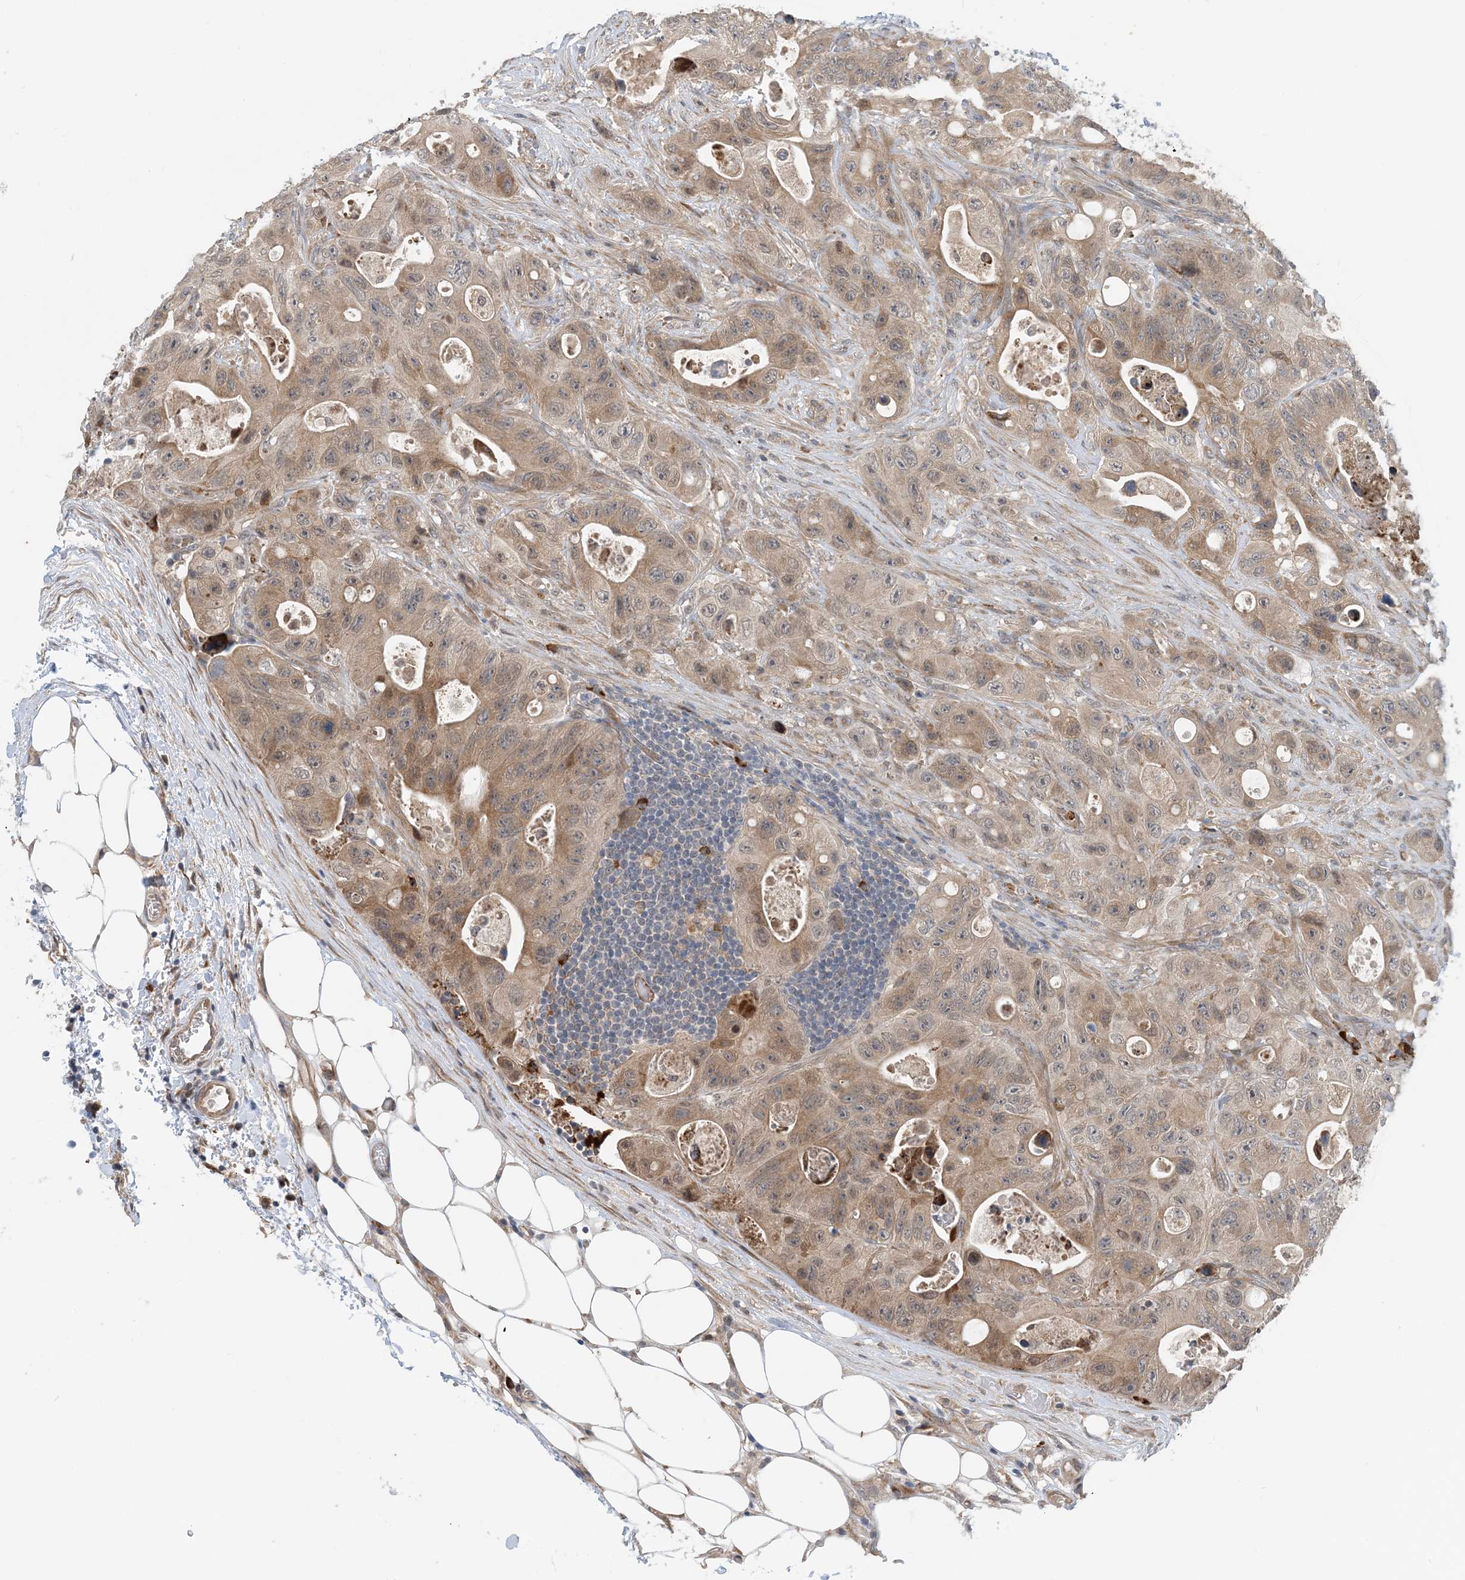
{"staining": {"intensity": "moderate", "quantity": "25%-75%", "location": "cytoplasmic/membranous"}, "tissue": "colorectal cancer", "cell_type": "Tumor cells", "image_type": "cancer", "snomed": [{"axis": "morphology", "description": "Adenocarcinoma, NOS"}, {"axis": "topography", "description": "Colon"}], "caption": "Moderate cytoplasmic/membranous expression for a protein is appreciated in about 25%-75% of tumor cells of colorectal adenocarcinoma using IHC.", "gene": "PHOSPHO2", "patient": {"sex": "female", "age": 46}}